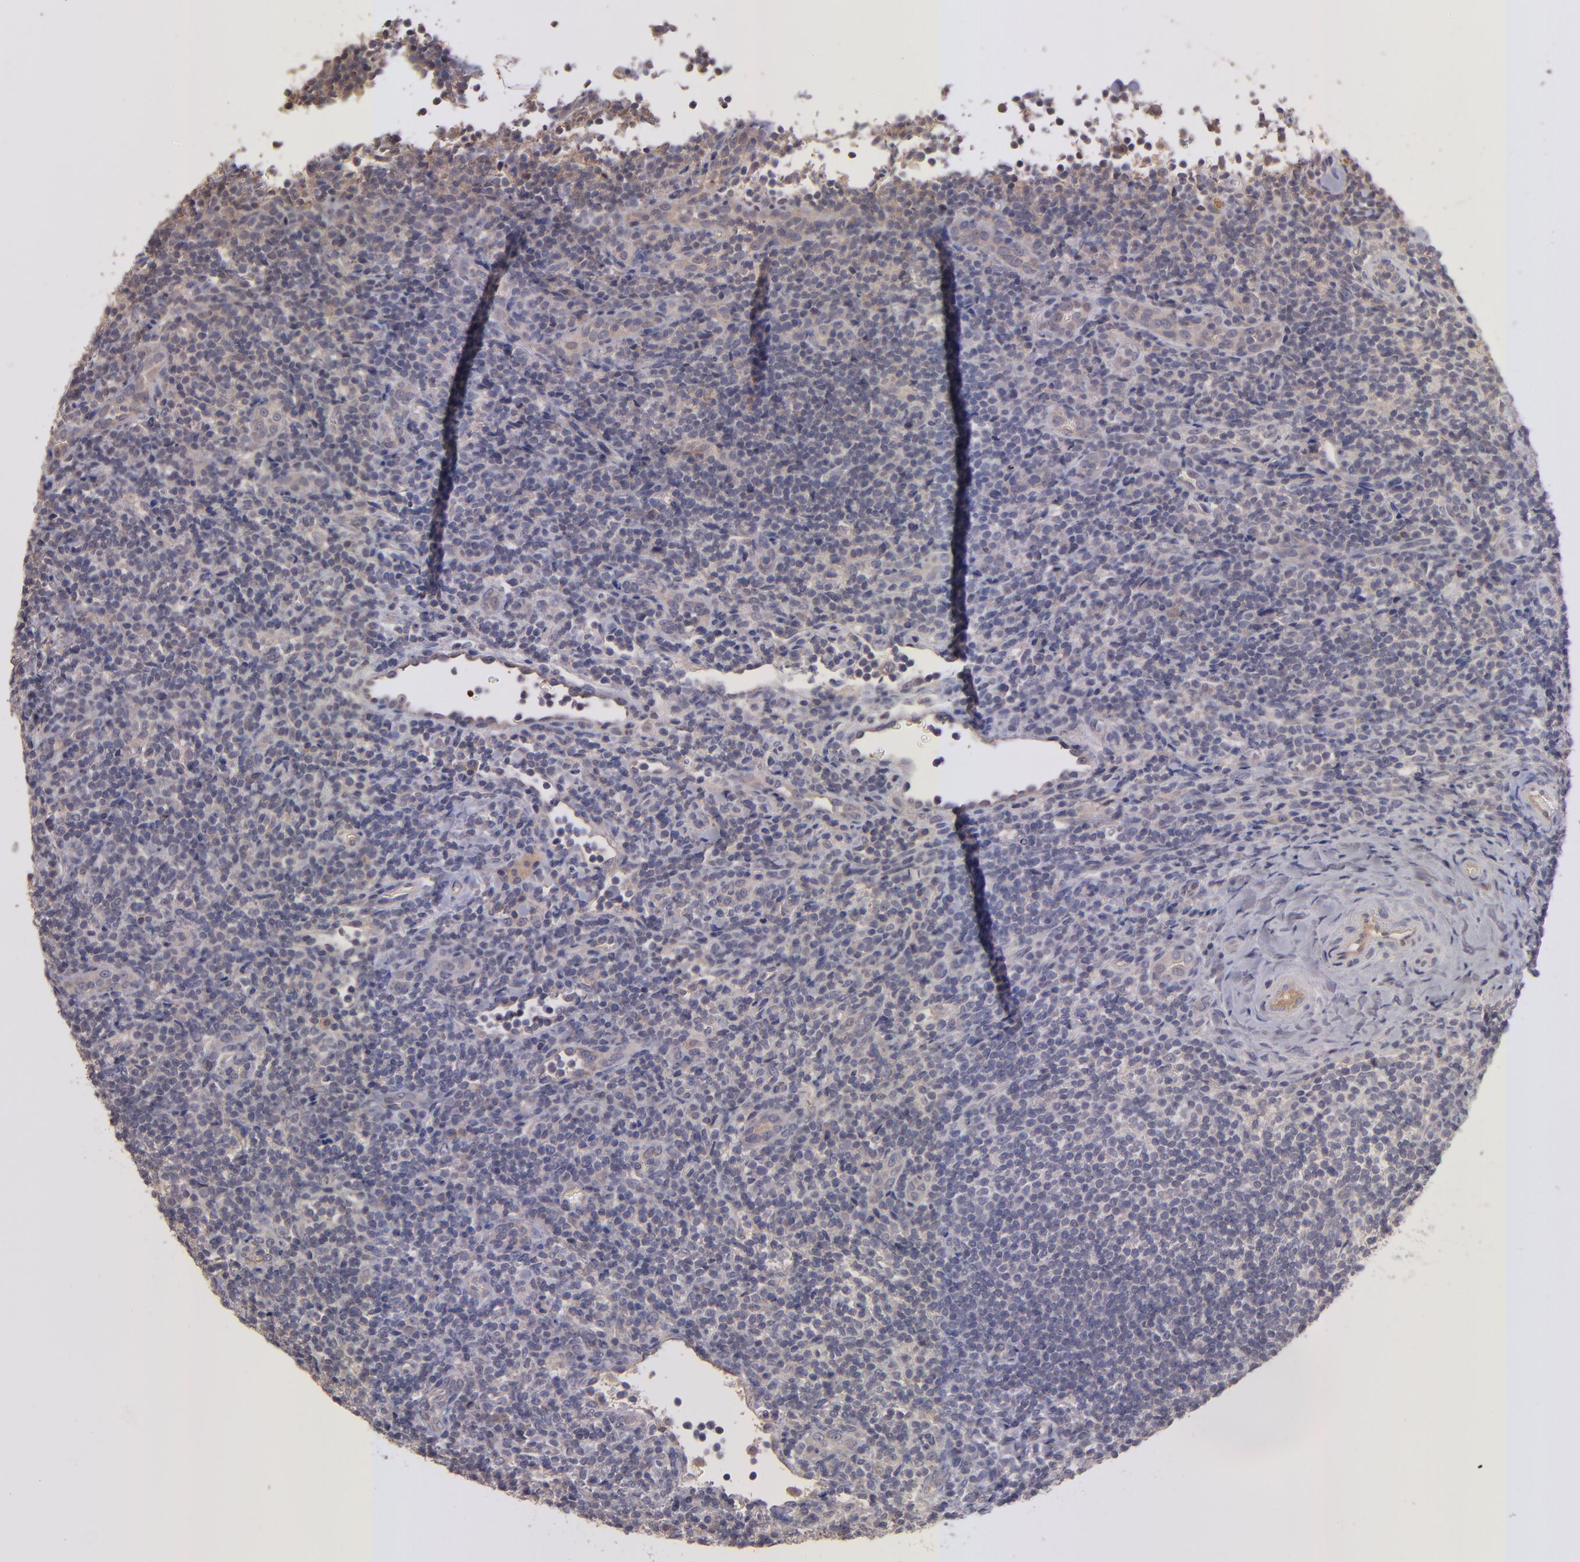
{"staining": {"intensity": "negative", "quantity": "none", "location": "none"}, "tissue": "lymphoma", "cell_type": "Tumor cells", "image_type": "cancer", "snomed": [{"axis": "morphology", "description": "Malignant lymphoma, non-Hodgkin's type, Low grade"}, {"axis": "topography", "description": "Lymph node"}], "caption": "This is a histopathology image of IHC staining of lymphoma, which shows no positivity in tumor cells.", "gene": "GNAZ", "patient": {"sex": "female", "age": 76}}